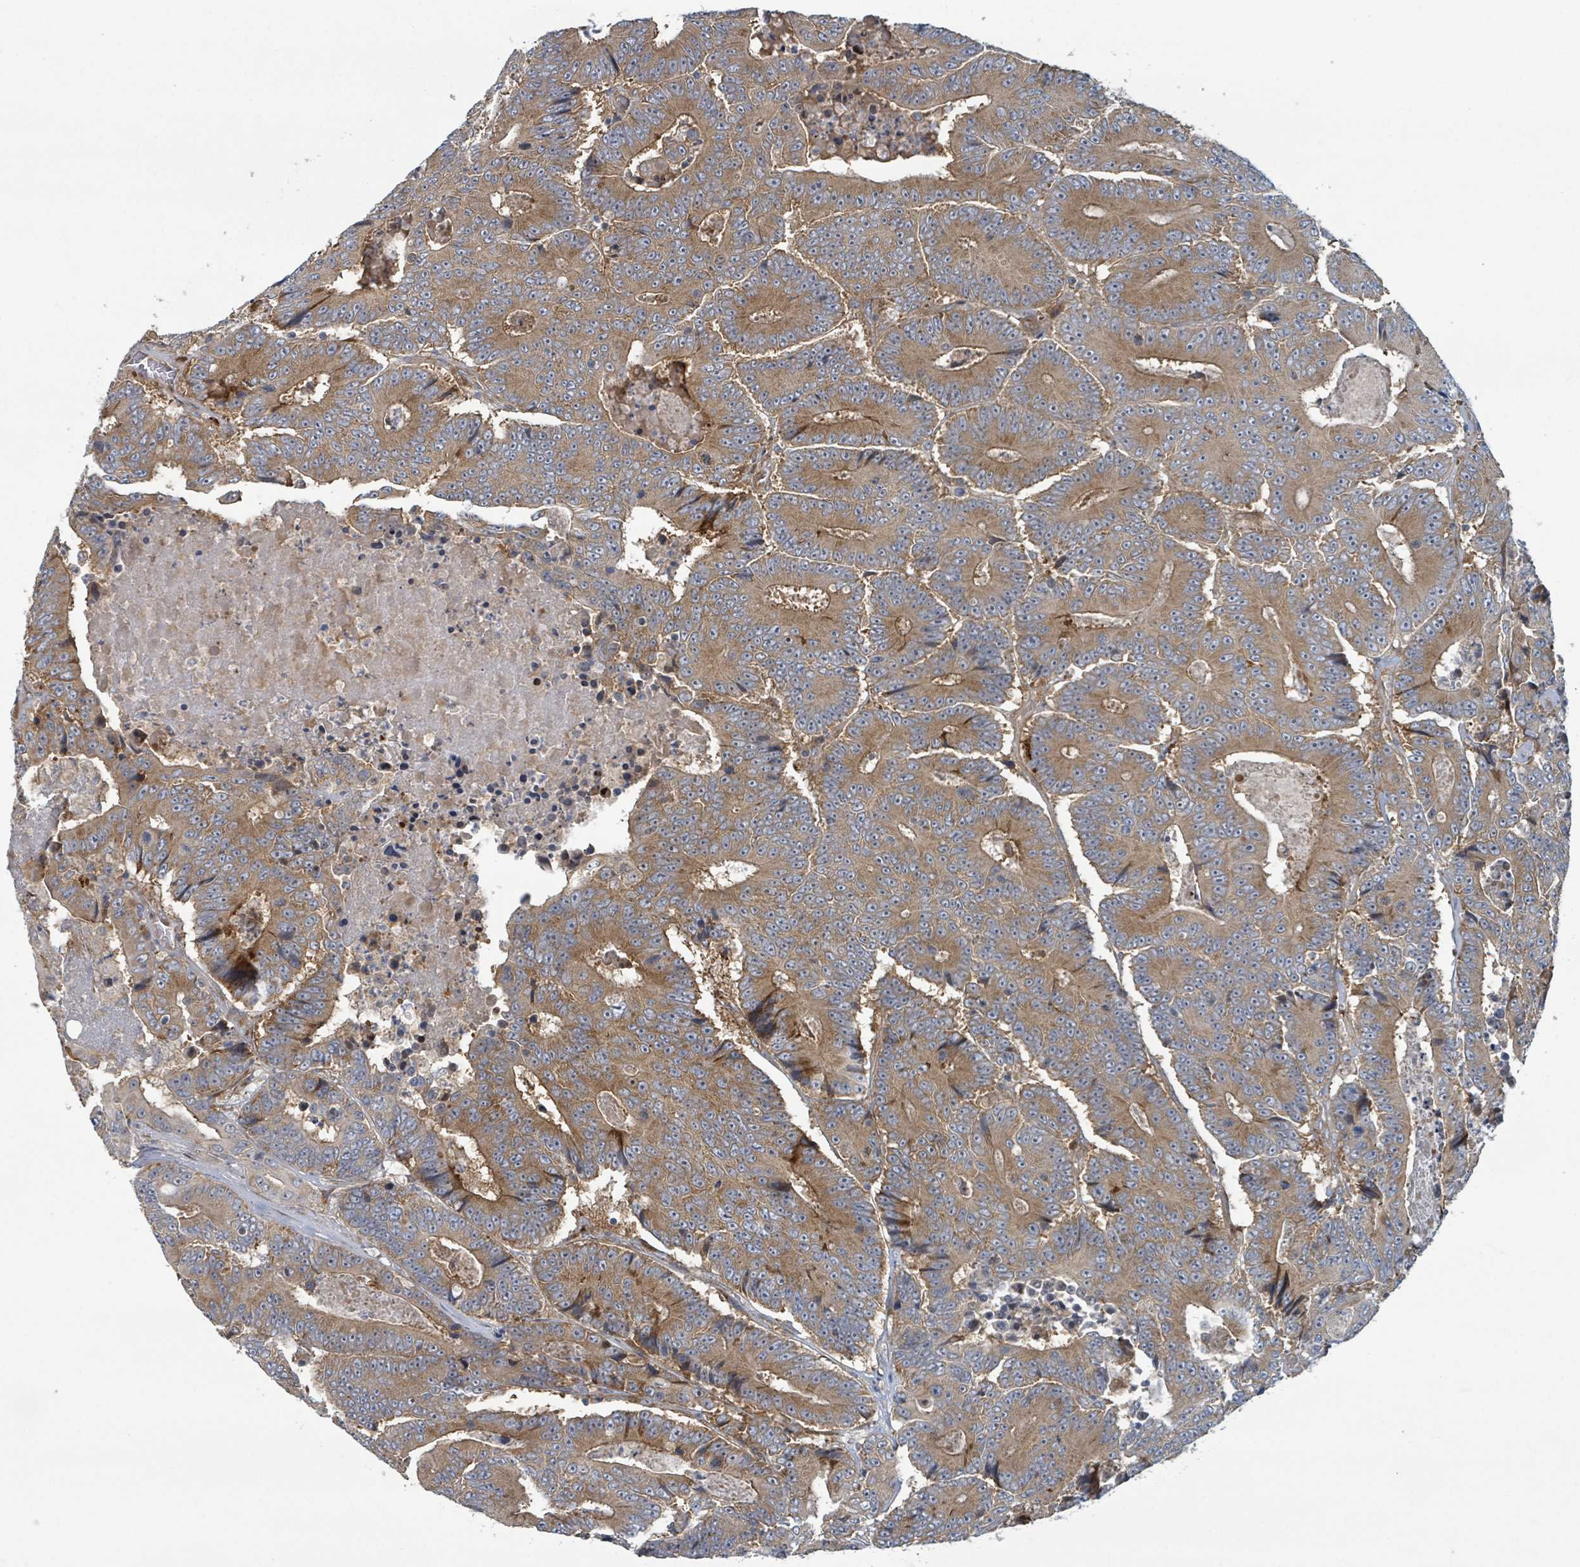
{"staining": {"intensity": "moderate", "quantity": ">75%", "location": "cytoplasmic/membranous"}, "tissue": "colorectal cancer", "cell_type": "Tumor cells", "image_type": "cancer", "snomed": [{"axis": "morphology", "description": "Adenocarcinoma, NOS"}, {"axis": "topography", "description": "Colon"}], "caption": "The micrograph reveals staining of colorectal cancer, revealing moderate cytoplasmic/membranous protein positivity (brown color) within tumor cells.", "gene": "OR51E1", "patient": {"sex": "male", "age": 83}}